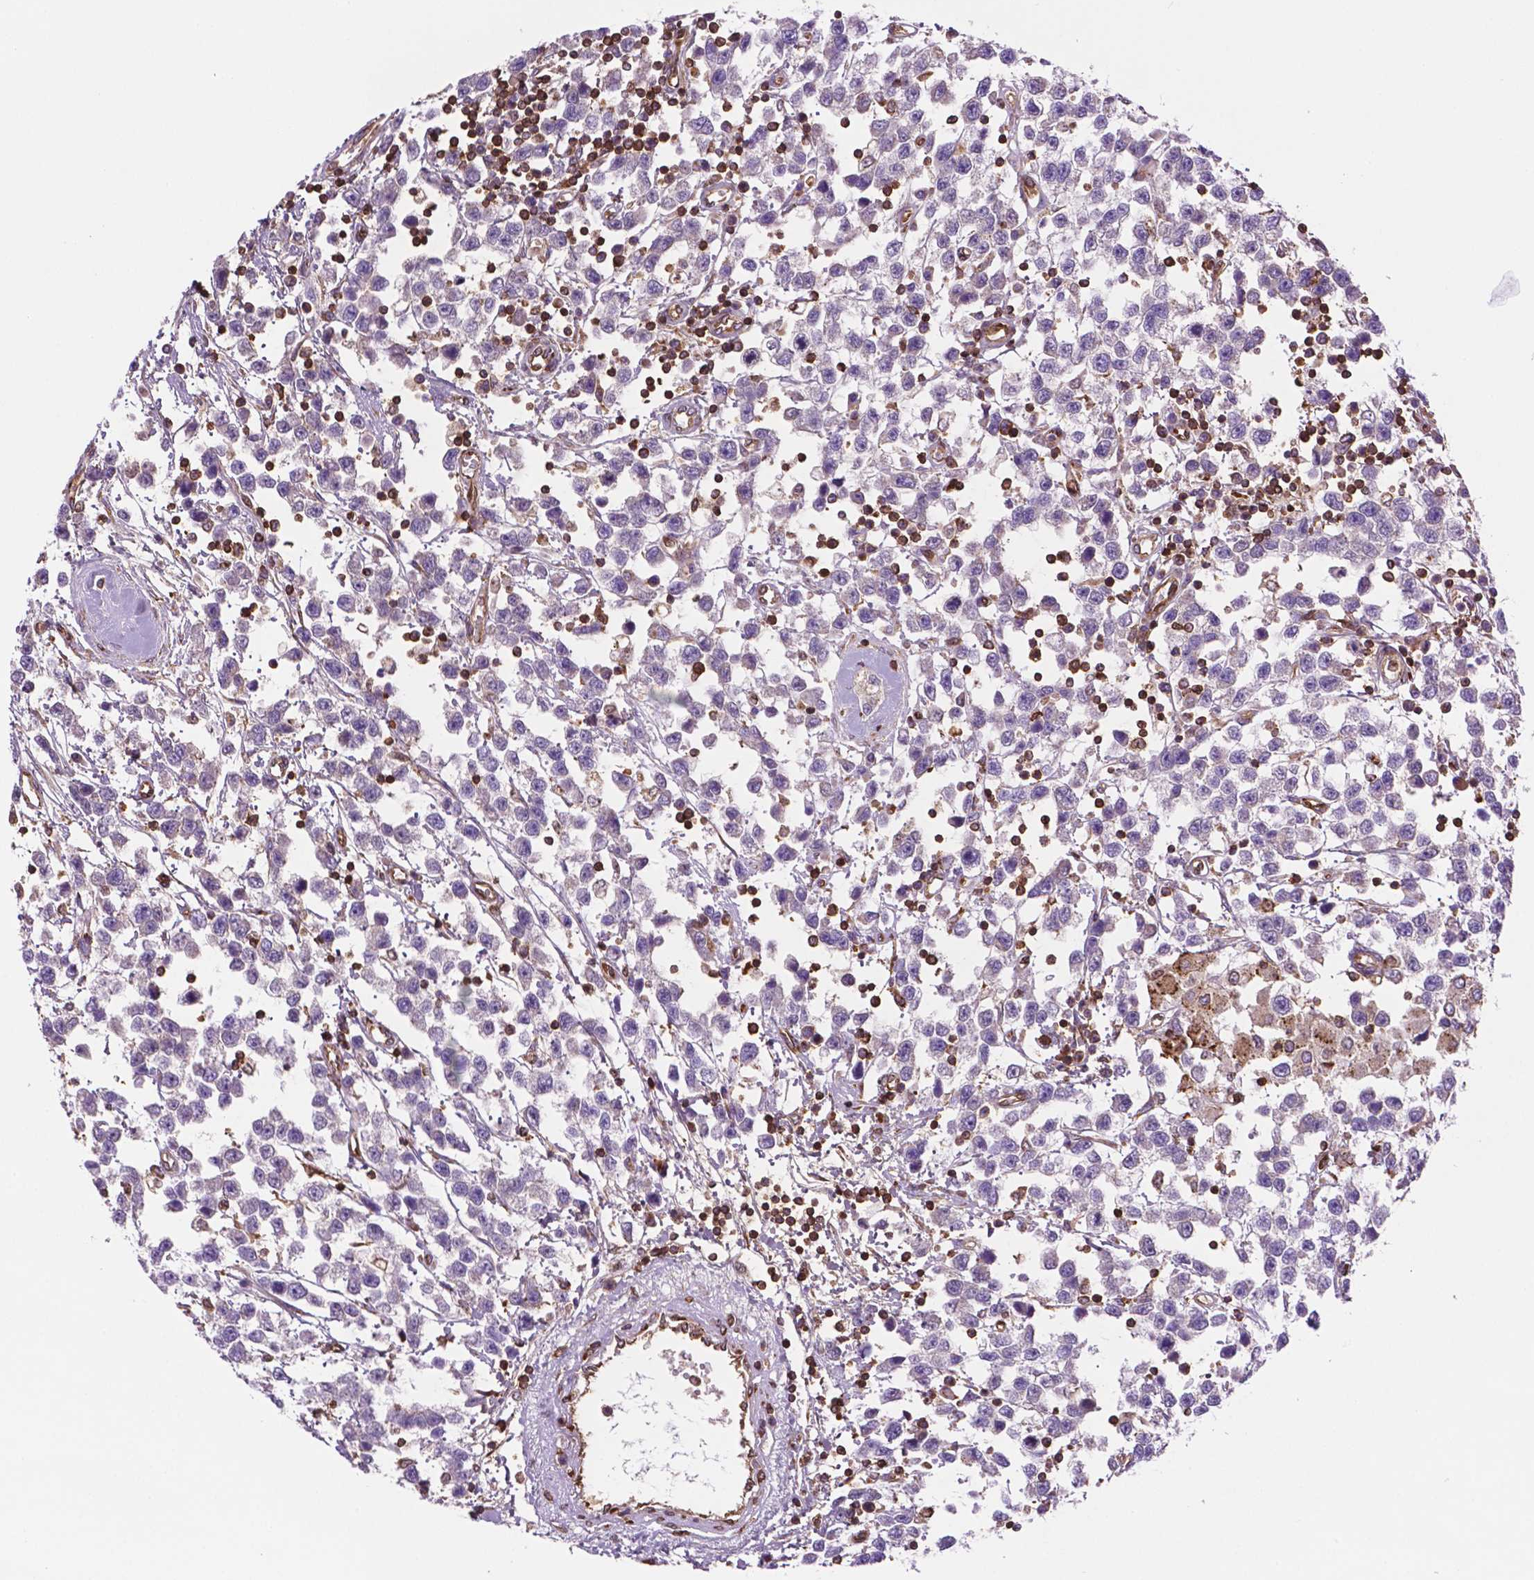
{"staining": {"intensity": "negative", "quantity": "none", "location": "none"}, "tissue": "testis cancer", "cell_type": "Tumor cells", "image_type": "cancer", "snomed": [{"axis": "morphology", "description": "Seminoma, NOS"}, {"axis": "topography", "description": "Testis"}], "caption": "Tumor cells are negative for brown protein staining in testis cancer.", "gene": "DCN", "patient": {"sex": "male", "age": 34}}